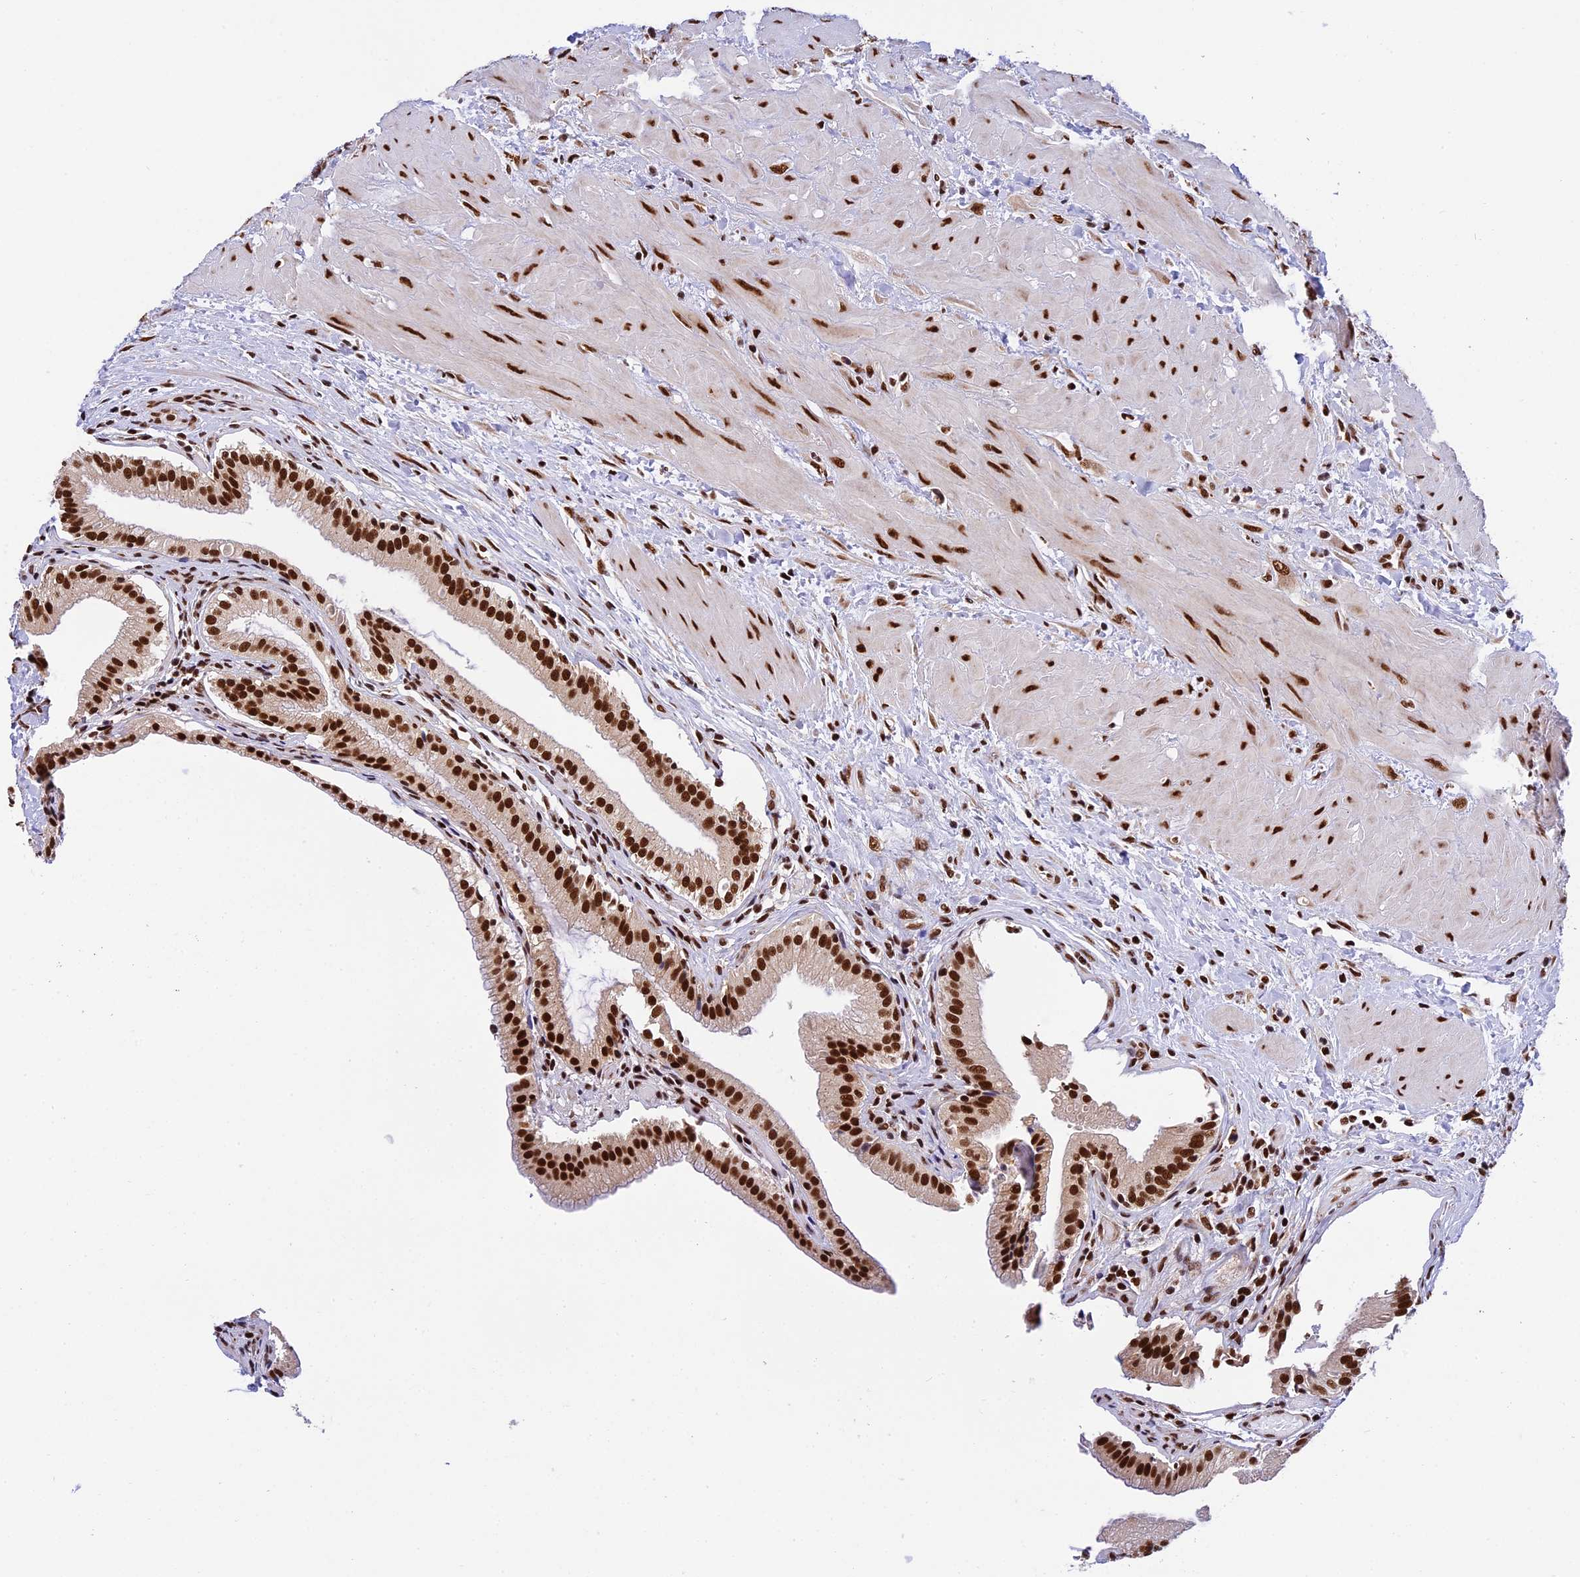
{"staining": {"intensity": "strong", "quantity": ">75%", "location": "nuclear"}, "tissue": "gallbladder", "cell_type": "Glandular cells", "image_type": "normal", "snomed": [{"axis": "morphology", "description": "Normal tissue, NOS"}, {"axis": "topography", "description": "Gallbladder"}], "caption": "This micrograph displays immunohistochemistry staining of benign gallbladder, with high strong nuclear positivity in about >75% of glandular cells.", "gene": "RAMACL", "patient": {"sex": "male", "age": 24}}